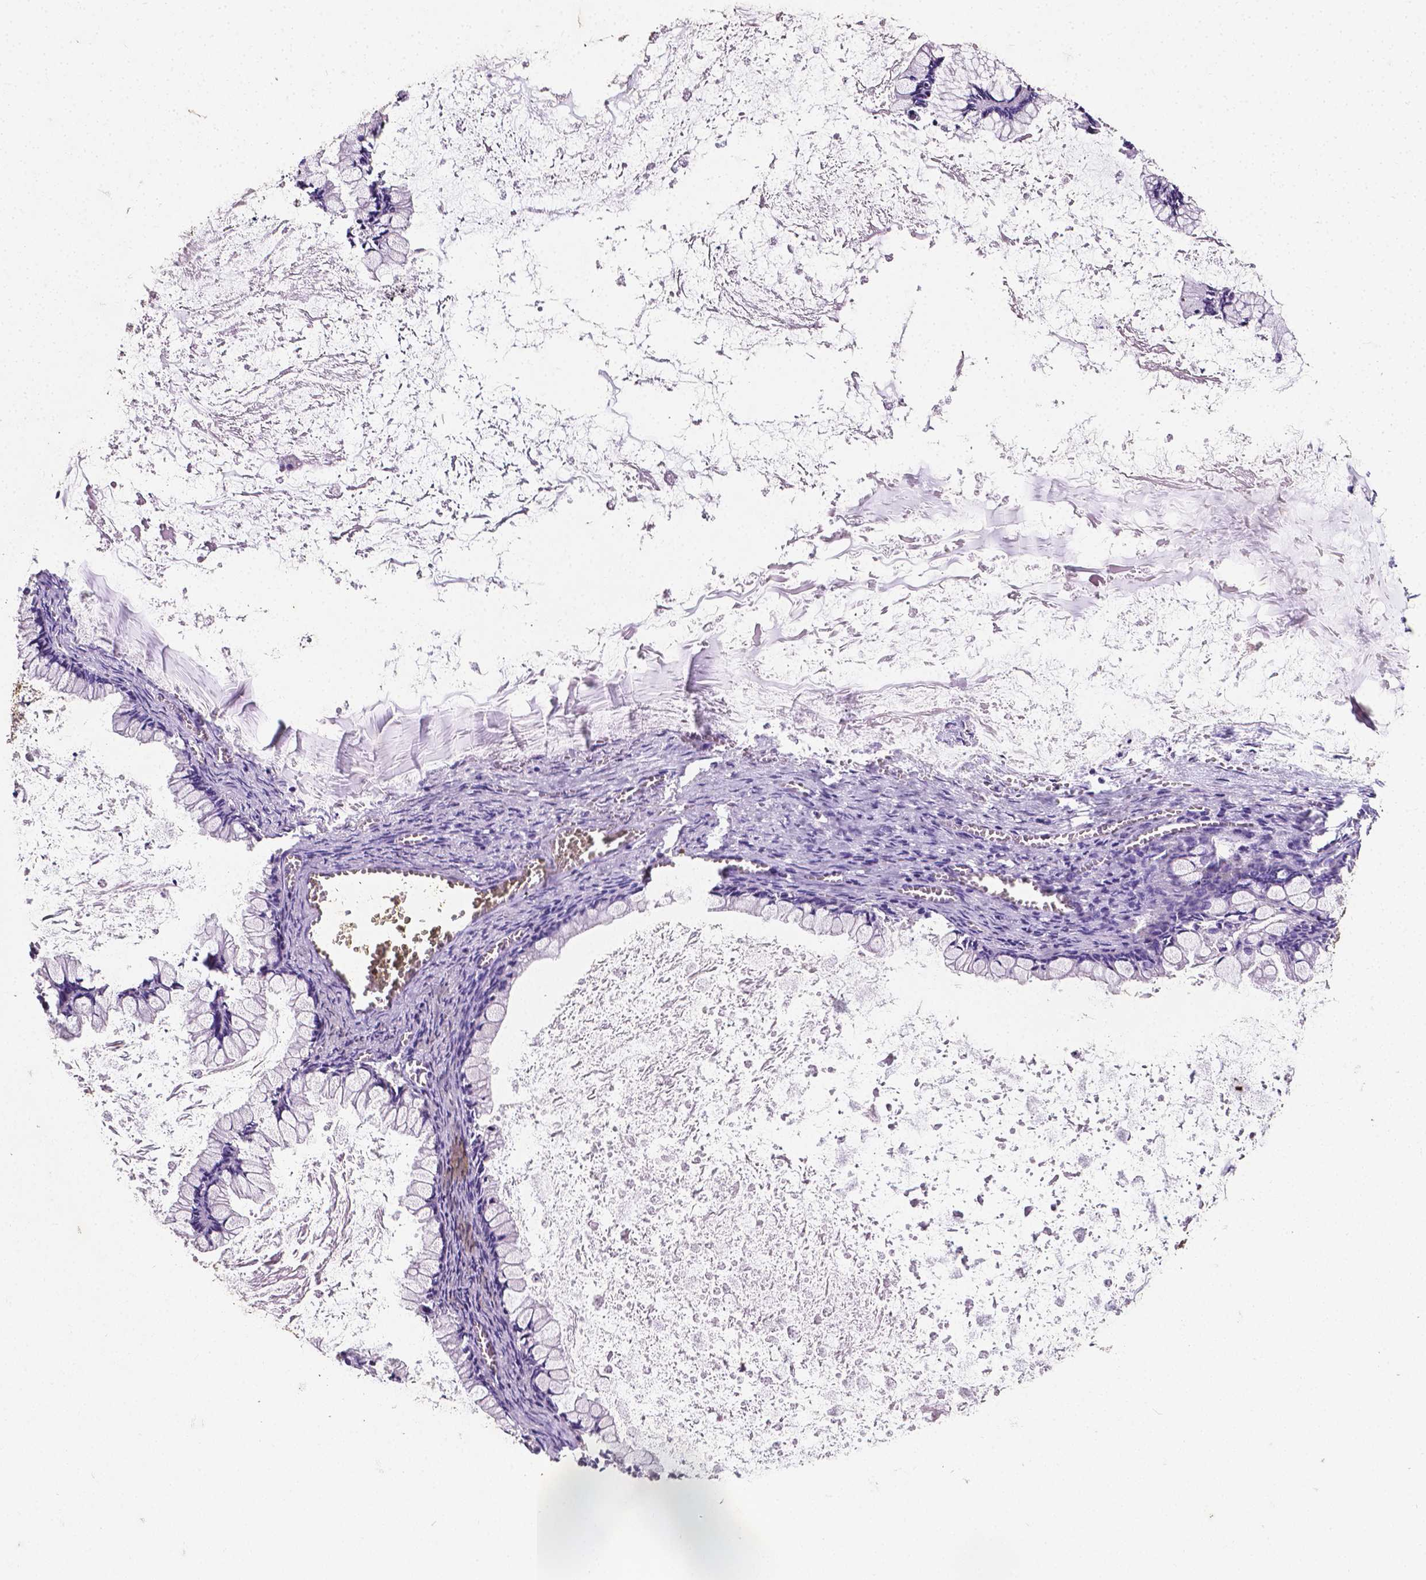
{"staining": {"intensity": "negative", "quantity": "none", "location": "none"}, "tissue": "ovarian cancer", "cell_type": "Tumor cells", "image_type": "cancer", "snomed": [{"axis": "morphology", "description": "Cystadenocarcinoma, mucinous, NOS"}, {"axis": "topography", "description": "Ovary"}], "caption": "Micrograph shows no protein expression in tumor cells of mucinous cystadenocarcinoma (ovarian) tissue.", "gene": "PSAT1", "patient": {"sex": "female", "age": 67}}